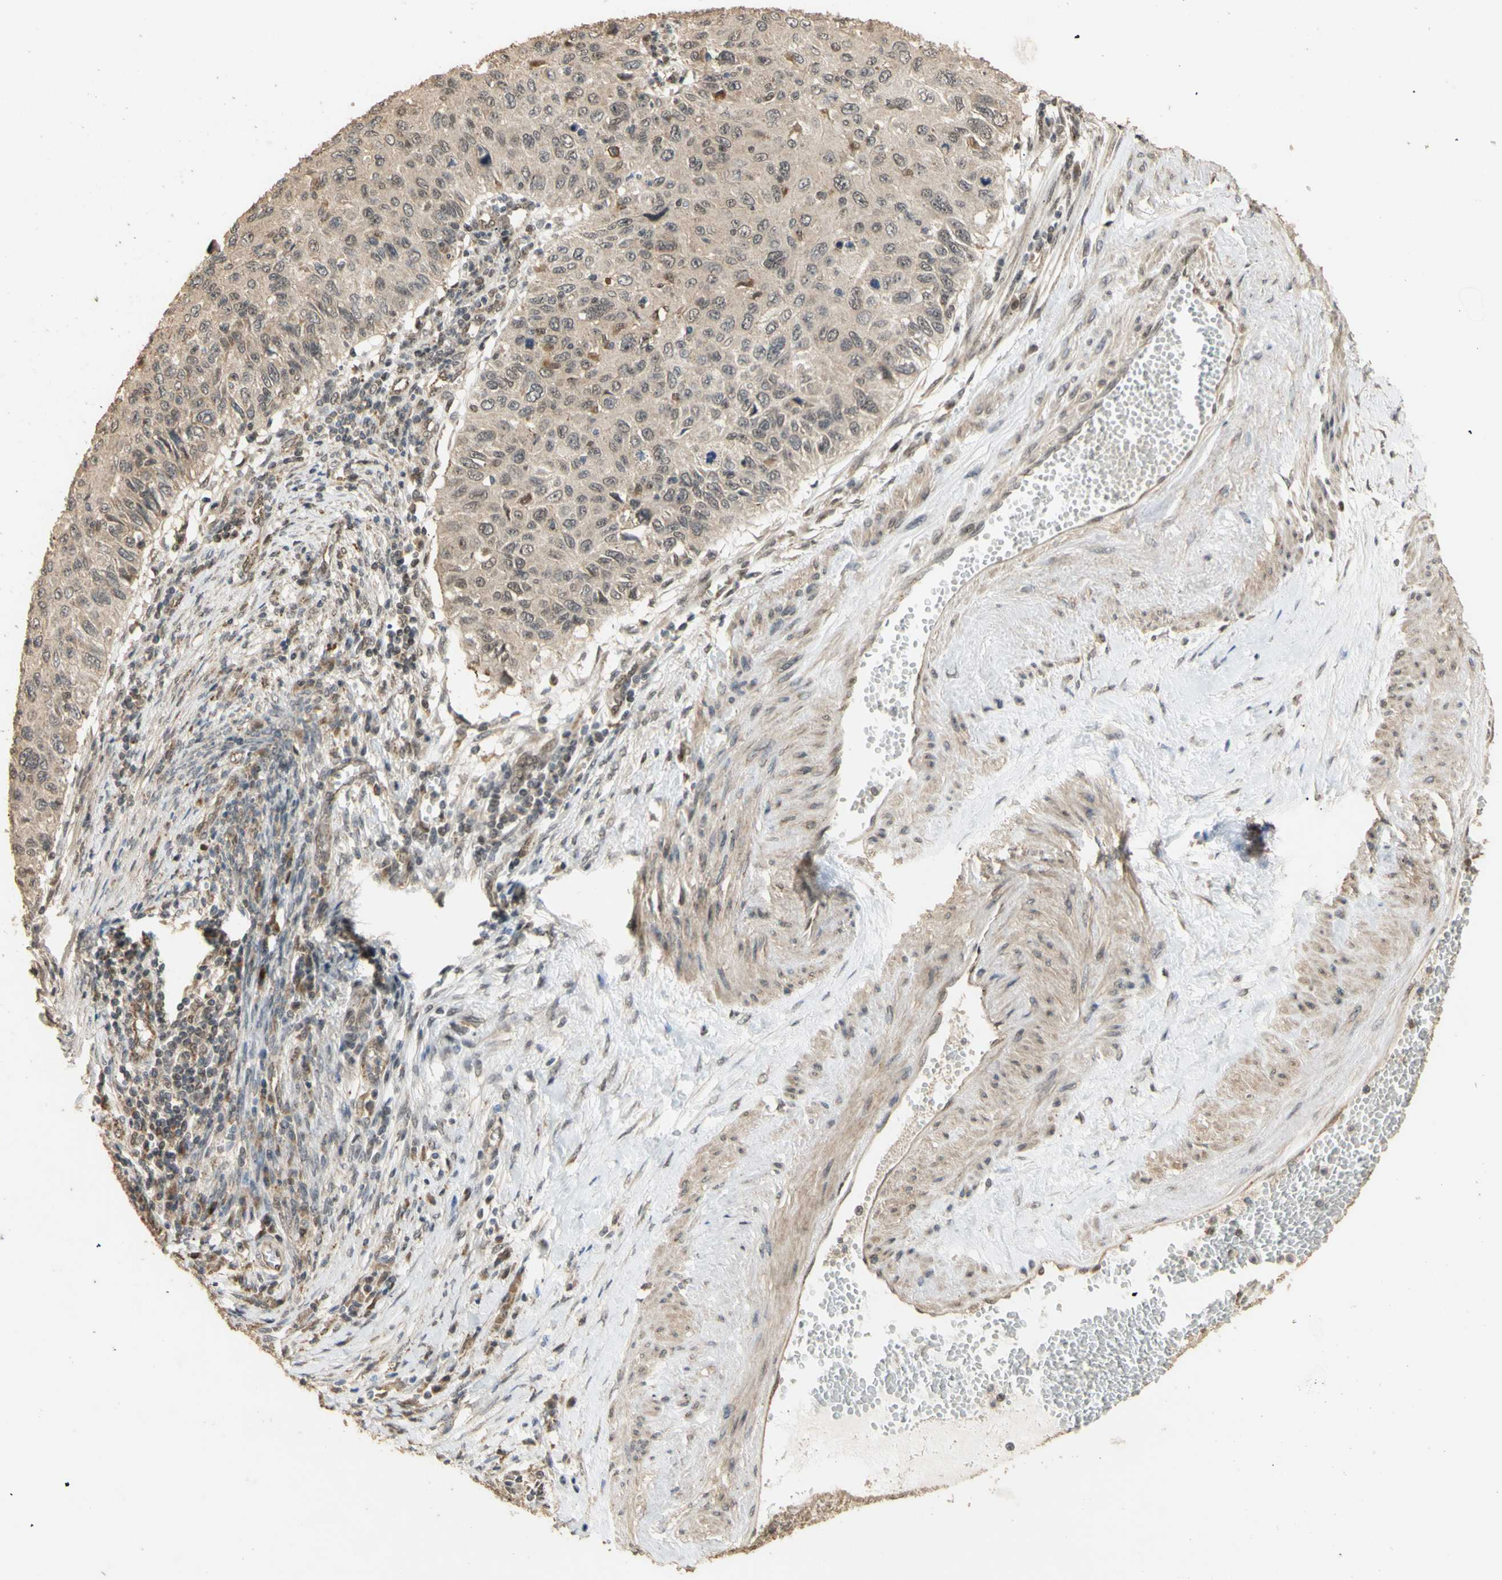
{"staining": {"intensity": "weak", "quantity": ">75%", "location": "cytoplasmic/membranous"}, "tissue": "cervical cancer", "cell_type": "Tumor cells", "image_type": "cancer", "snomed": [{"axis": "morphology", "description": "Squamous cell carcinoma, NOS"}, {"axis": "topography", "description": "Cervix"}], "caption": "The histopathology image exhibits a brown stain indicating the presence of a protein in the cytoplasmic/membranous of tumor cells in cervical cancer.", "gene": "GTF2E2", "patient": {"sex": "female", "age": 70}}